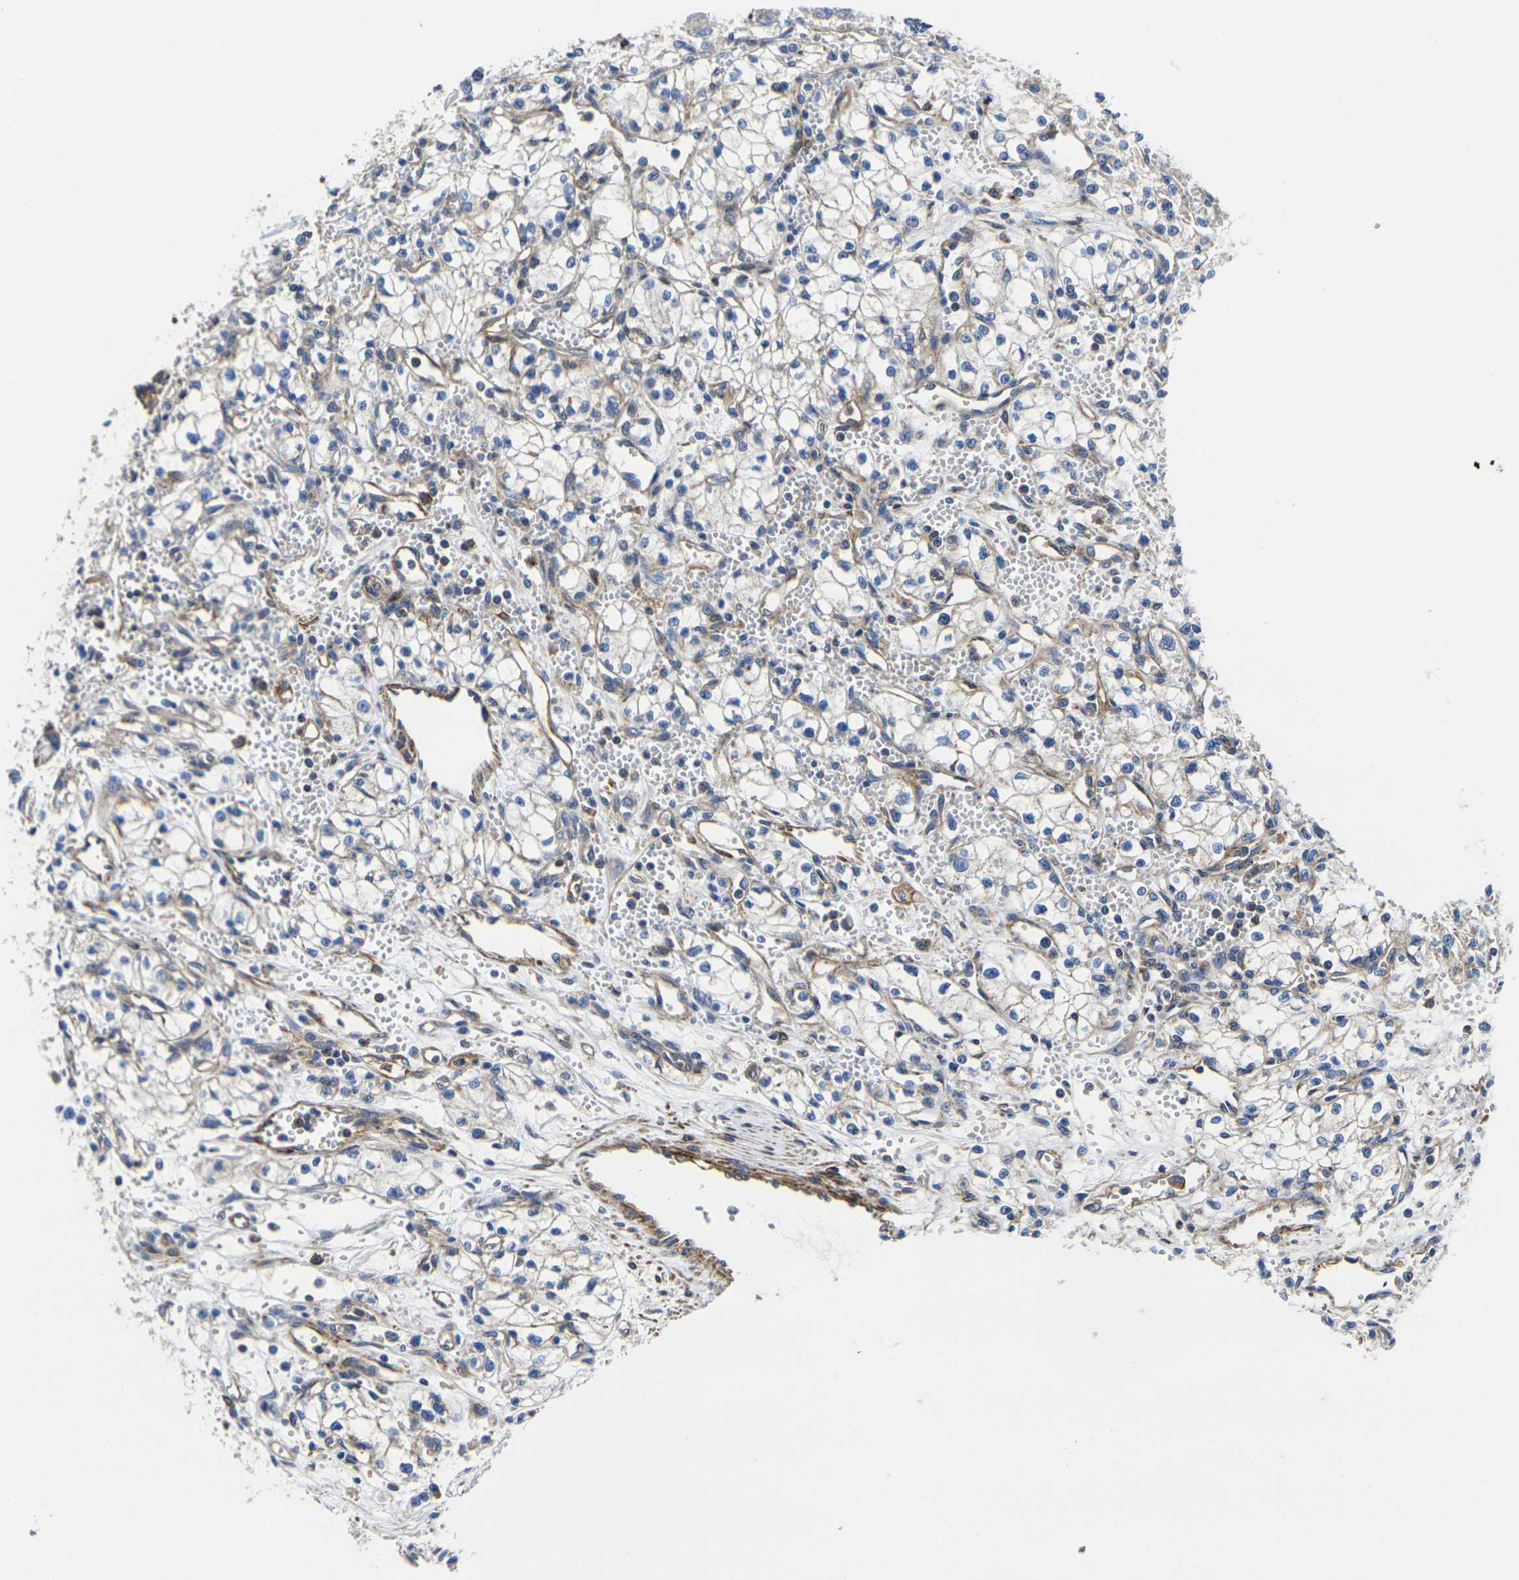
{"staining": {"intensity": "weak", "quantity": "<25%", "location": "cytoplasmic/membranous"}, "tissue": "renal cancer", "cell_type": "Tumor cells", "image_type": "cancer", "snomed": [{"axis": "morphology", "description": "Normal tissue, NOS"}, {"axis": "morphology", "description": "Adenocarcinoma, NOS"}, {"axis": "topography", "description": "Kidney"}], "caption": "The photomicrograph shows no staining of tumor cells in adenocarcinoma (renal).", "gene": "GPR4", "patient": {"sex": "male", "age": 59}}